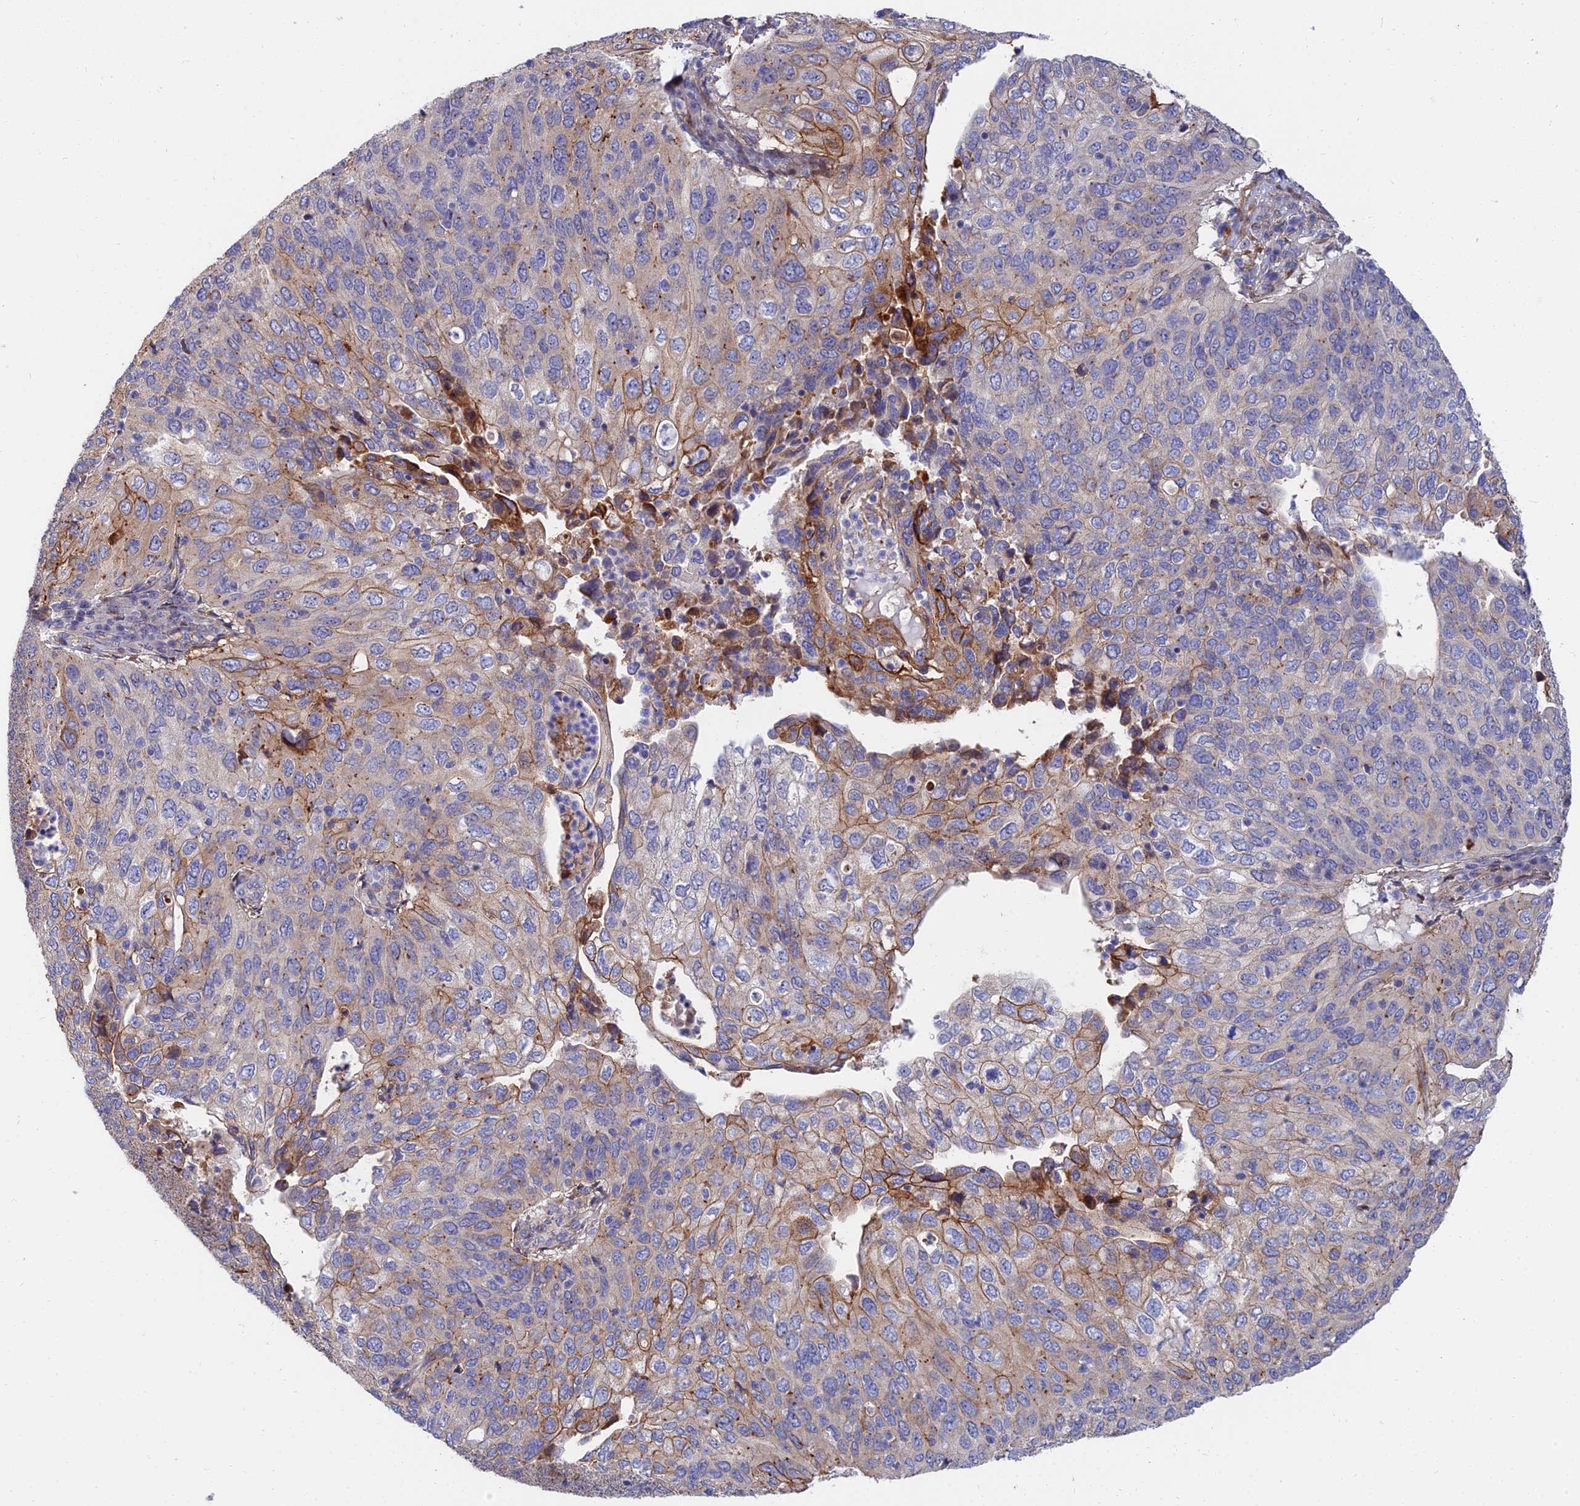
{"staining": {"intensity": "moderate", "quantity": "<25%", "location": "cytoplasmic/membranous"}, "tissue": "cervical cancer", "cell_type": "Tumor cells", "image_type": "cancer", "snomed": [{"axis": "morphology", "description": "Squamous cell carcinoma, NOS"}, {"axis": "topography", "description": "Cervix"}], "caption": "Squamous cell carcinoma (cervical) stained with immunohistochemistry (IHC) shows moderate cytoplasmic/membranous expression in approximately <25% of tumor cells.", "gene": "TRIM43B", "patient": {"sex": "female", "age": 36}}